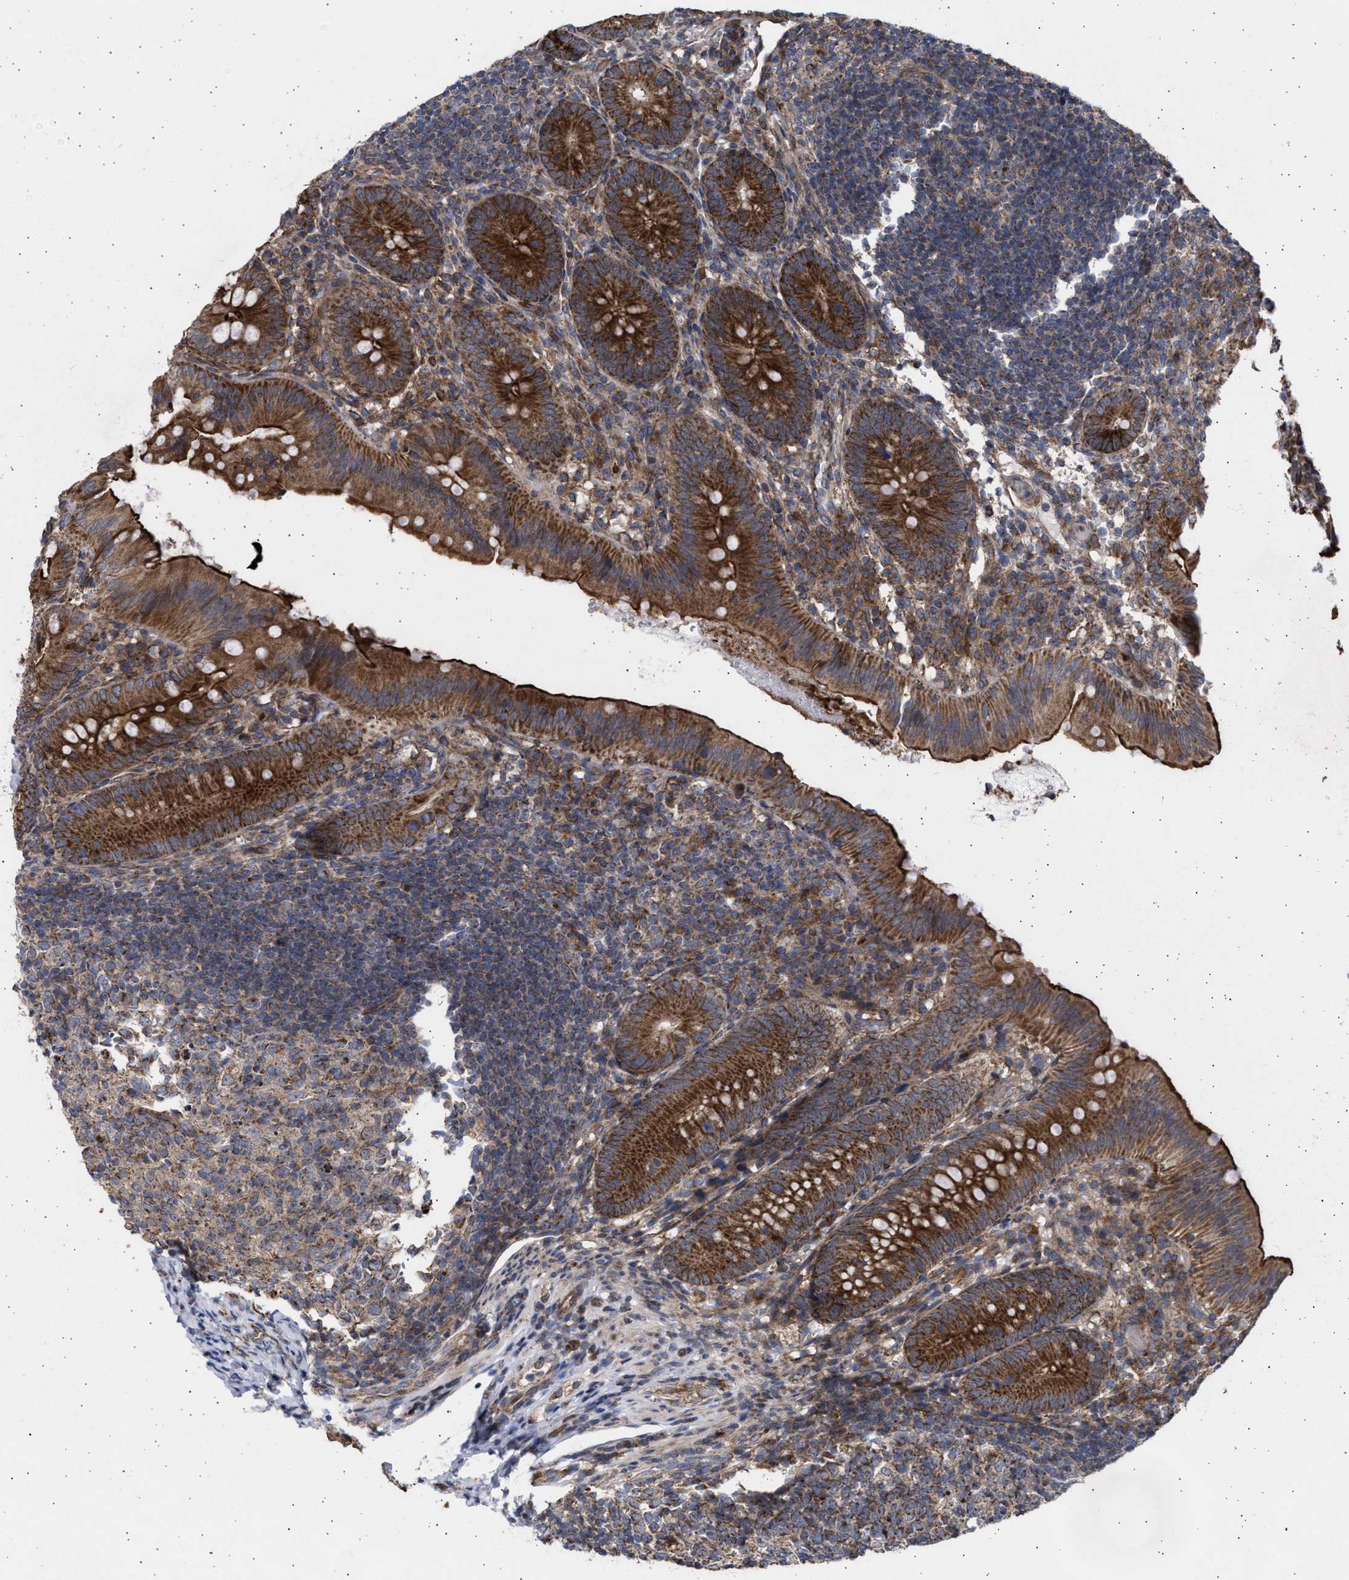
{"staining": {"intensity": "strong", "quantity": ">75%", "location": "cytoplasmic/membranous"}, "tissue": "appendix", "cell_type": "Glandular cells", "image_type": "normal", "snomed": [{"axis": "morphology", "description": "Normal tissue, NOS"}, {"axis": "topography", "description": "Appendix"}], "caption": "Protein expression analysis of benign appendix exhibits strong cytoplasmic/membranous expression in about >75% of glandular cells. The protein is shown in brown color, while the nuclei are stained blue.", "gene": "TTC19", "patient": {"sex": "male", "age": 1}}